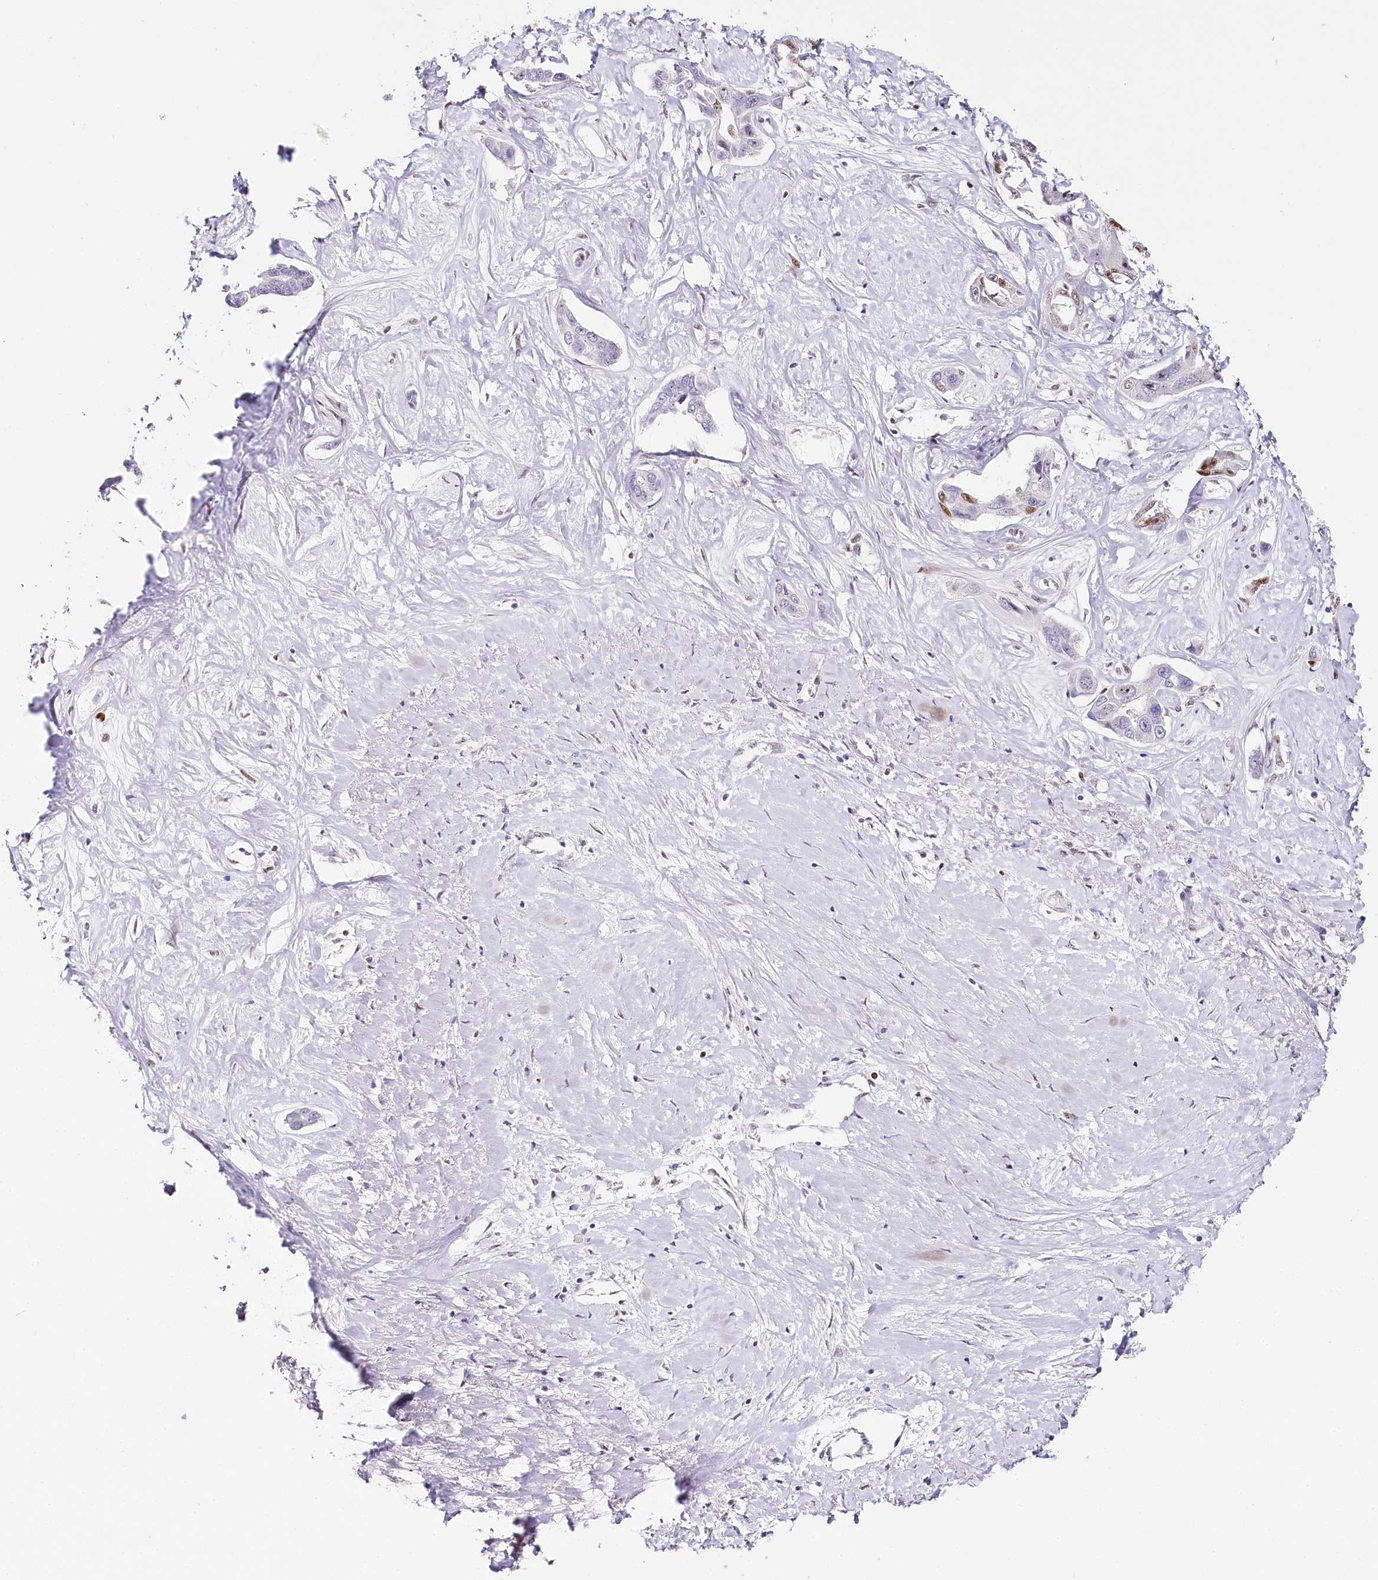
{"staining": {"intensity": "moderate", "quantity": "<25%", "location": "nuclear"}, "tissue": "liver cancer", "cell_type": "Tumor cells", "image_type": "cancer", "snomed": [{"axis": "morphology", "description": "Cholangiocarcinoma"}, {"axis": "topography", "description": "Liver"}], "caption": "Immunohistochemistry (IHC) histopathology image of human liver cancer stained for a protein (brown), which reveals low levels of moderate nuclear positivity in about <25% of tumor cells.", "gene": "TP53", "patient": {"sex": "male", "age": 59}}